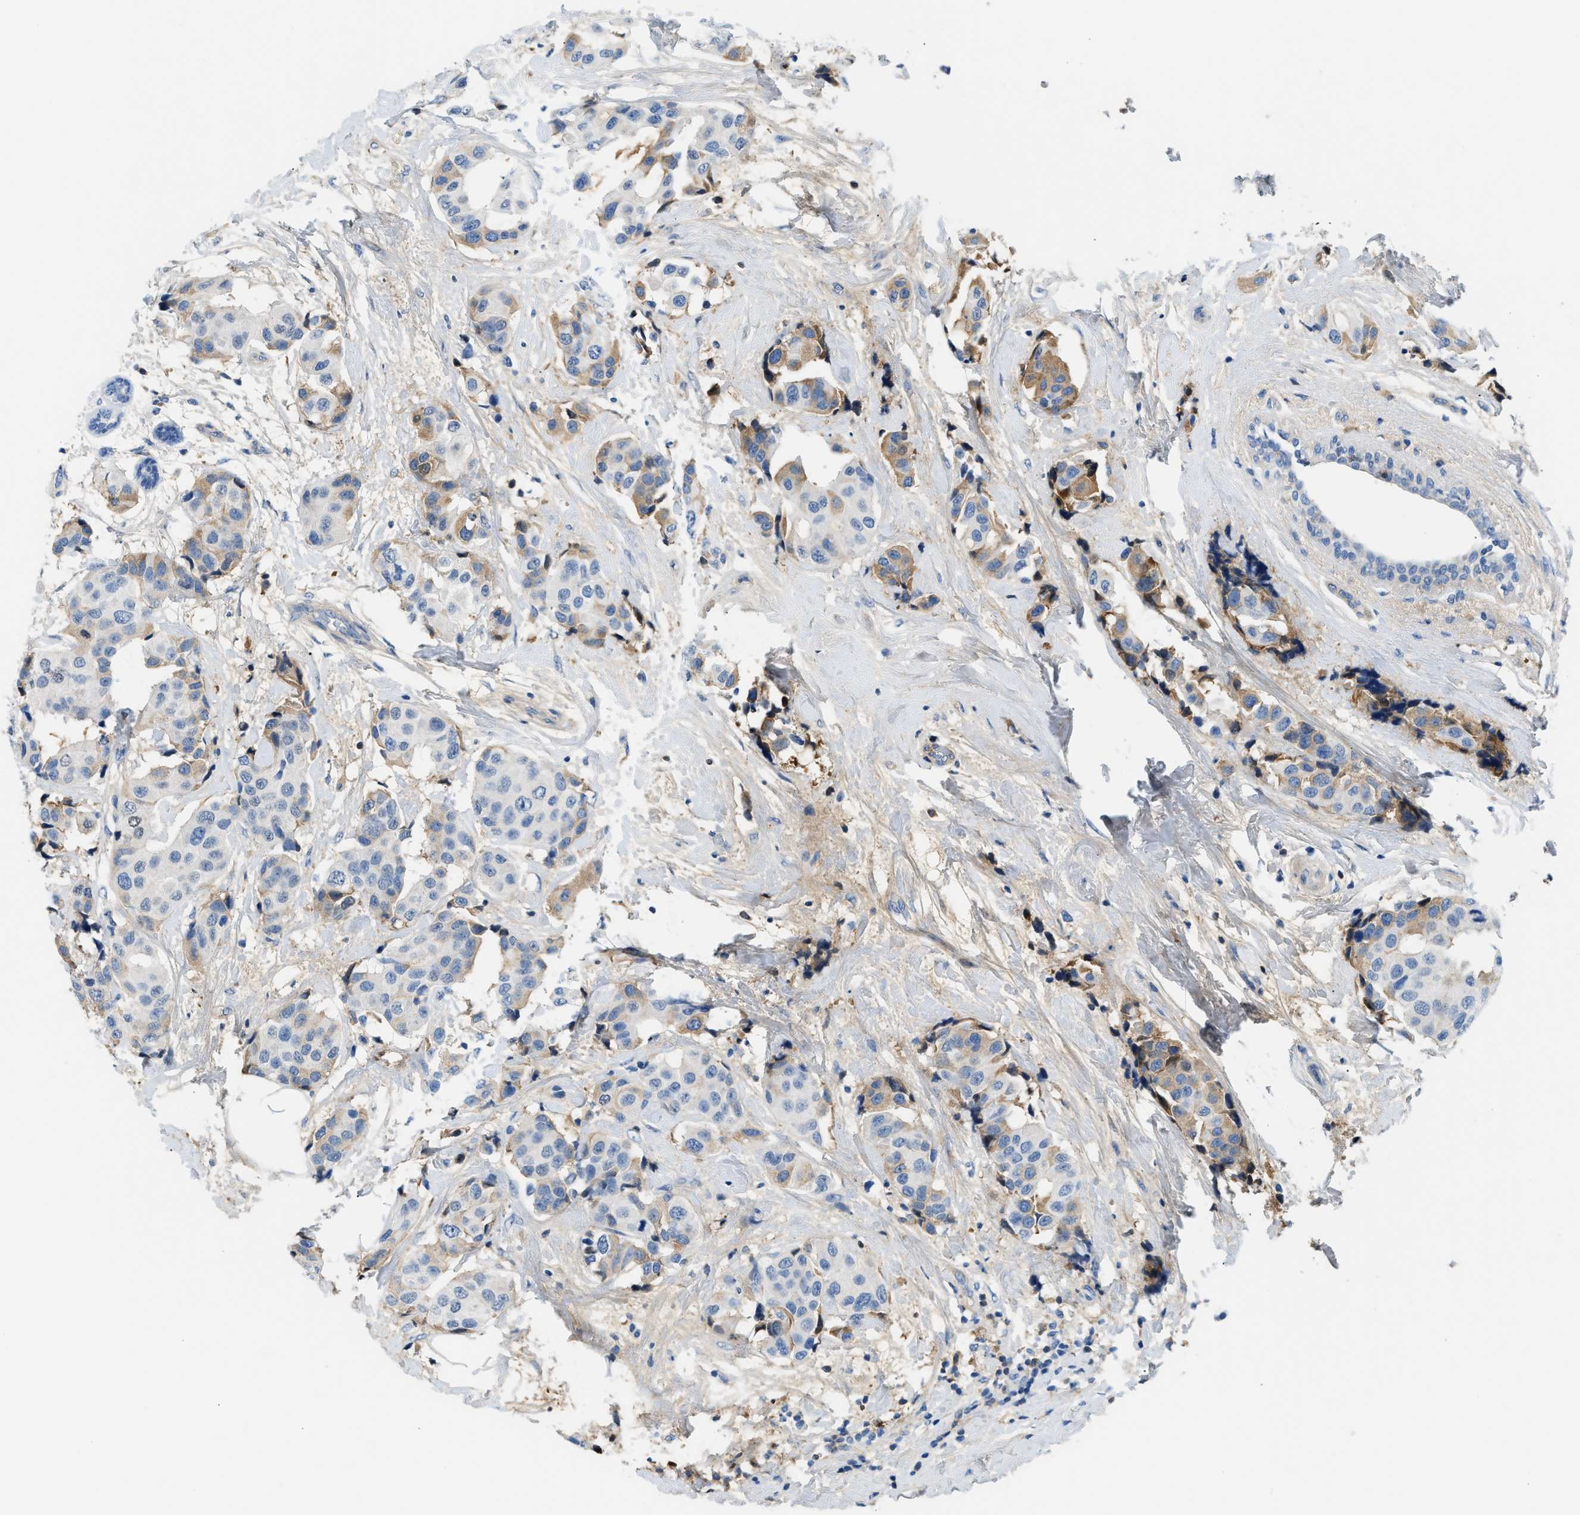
{"staining": {"intensity": "moderate", "quantity": "<25%", "location": "cytoplasmic/membranous"}, "tissue": "breast cancer", "cell_type": "Tumor cells", "image_type": "cancer", "snomed": [{"axis": "morphology", "description": "Normal tissue, NOS"}, {"axis": "morphology", "description": "Duct carcinoma"}, {"axis": "topography", "description": "Breast"}], "caption": "Tumor cells demonstrate low levels of moderate cytoplasmic/membranous expression in approximately <25% of cells in human intraductal carcinoma (breast). Using DAB (3,3'-diaminobenzidine) (brown) and hematoxylin (blue) stains, captured at high magnification using brightfield microscopy.", "gene": "CFI", "patient": {"sex": "female", "age": 39}}